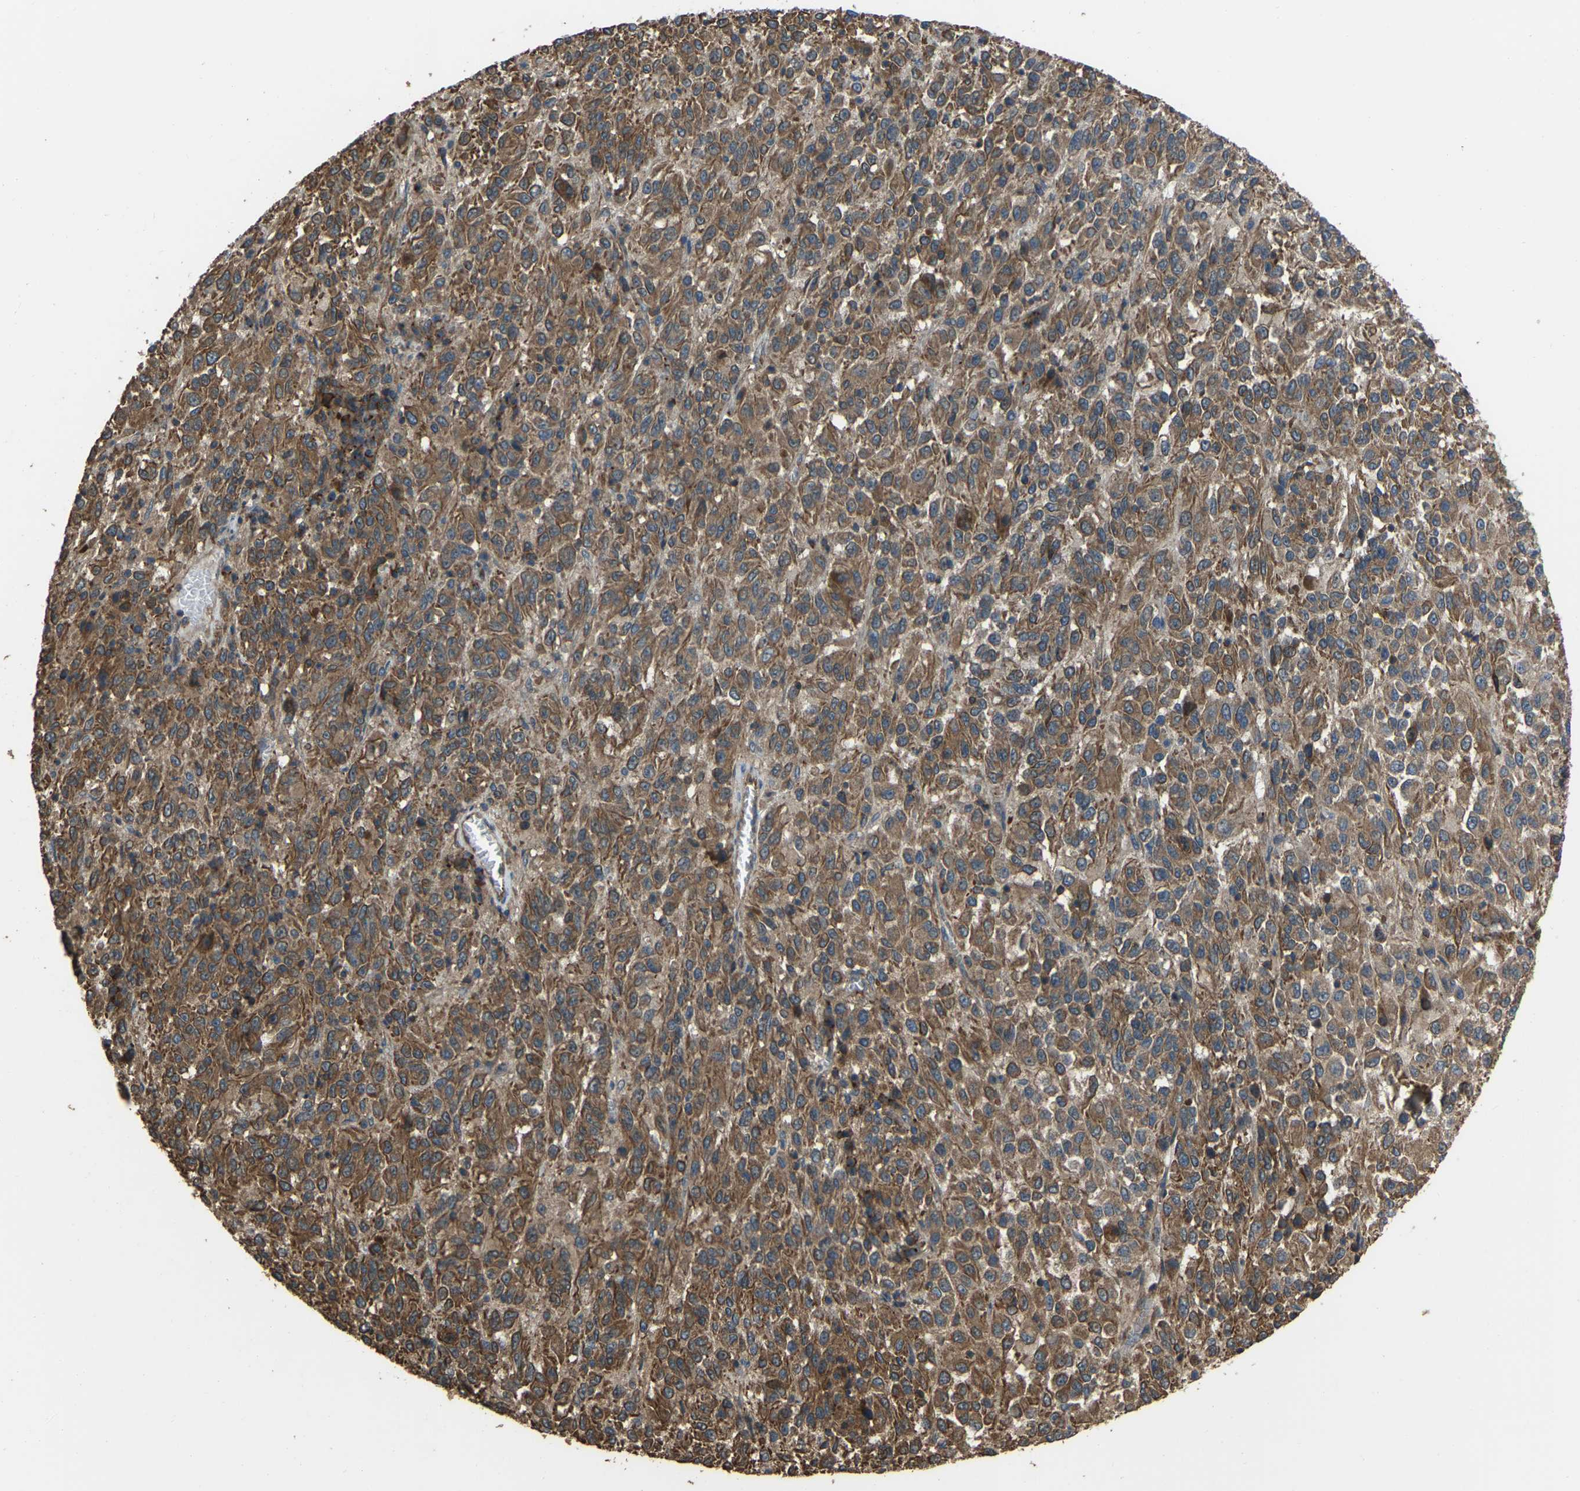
{"staining": {"intensity": "moderate", "quantity": ">75%", "location": "cytoplasmic/membranous"}, "tissue": "melanoma", "cell_type": "Tumor cells", "image_type": "cancer", "snomed": [{"axis": "morphology", "description": "Malignant melanoma, Metastatic site"}, {"axis": "topography", "description": "Lung"}], "caption": "This is a histology image of immunohistochemistry (IHC) staining of melanoma, which shows moderate expression in the cytoplasmic/membranous of tumor cells.", "gene": "SLC4A2", "patient": {"sex": "male", "age": 64}}